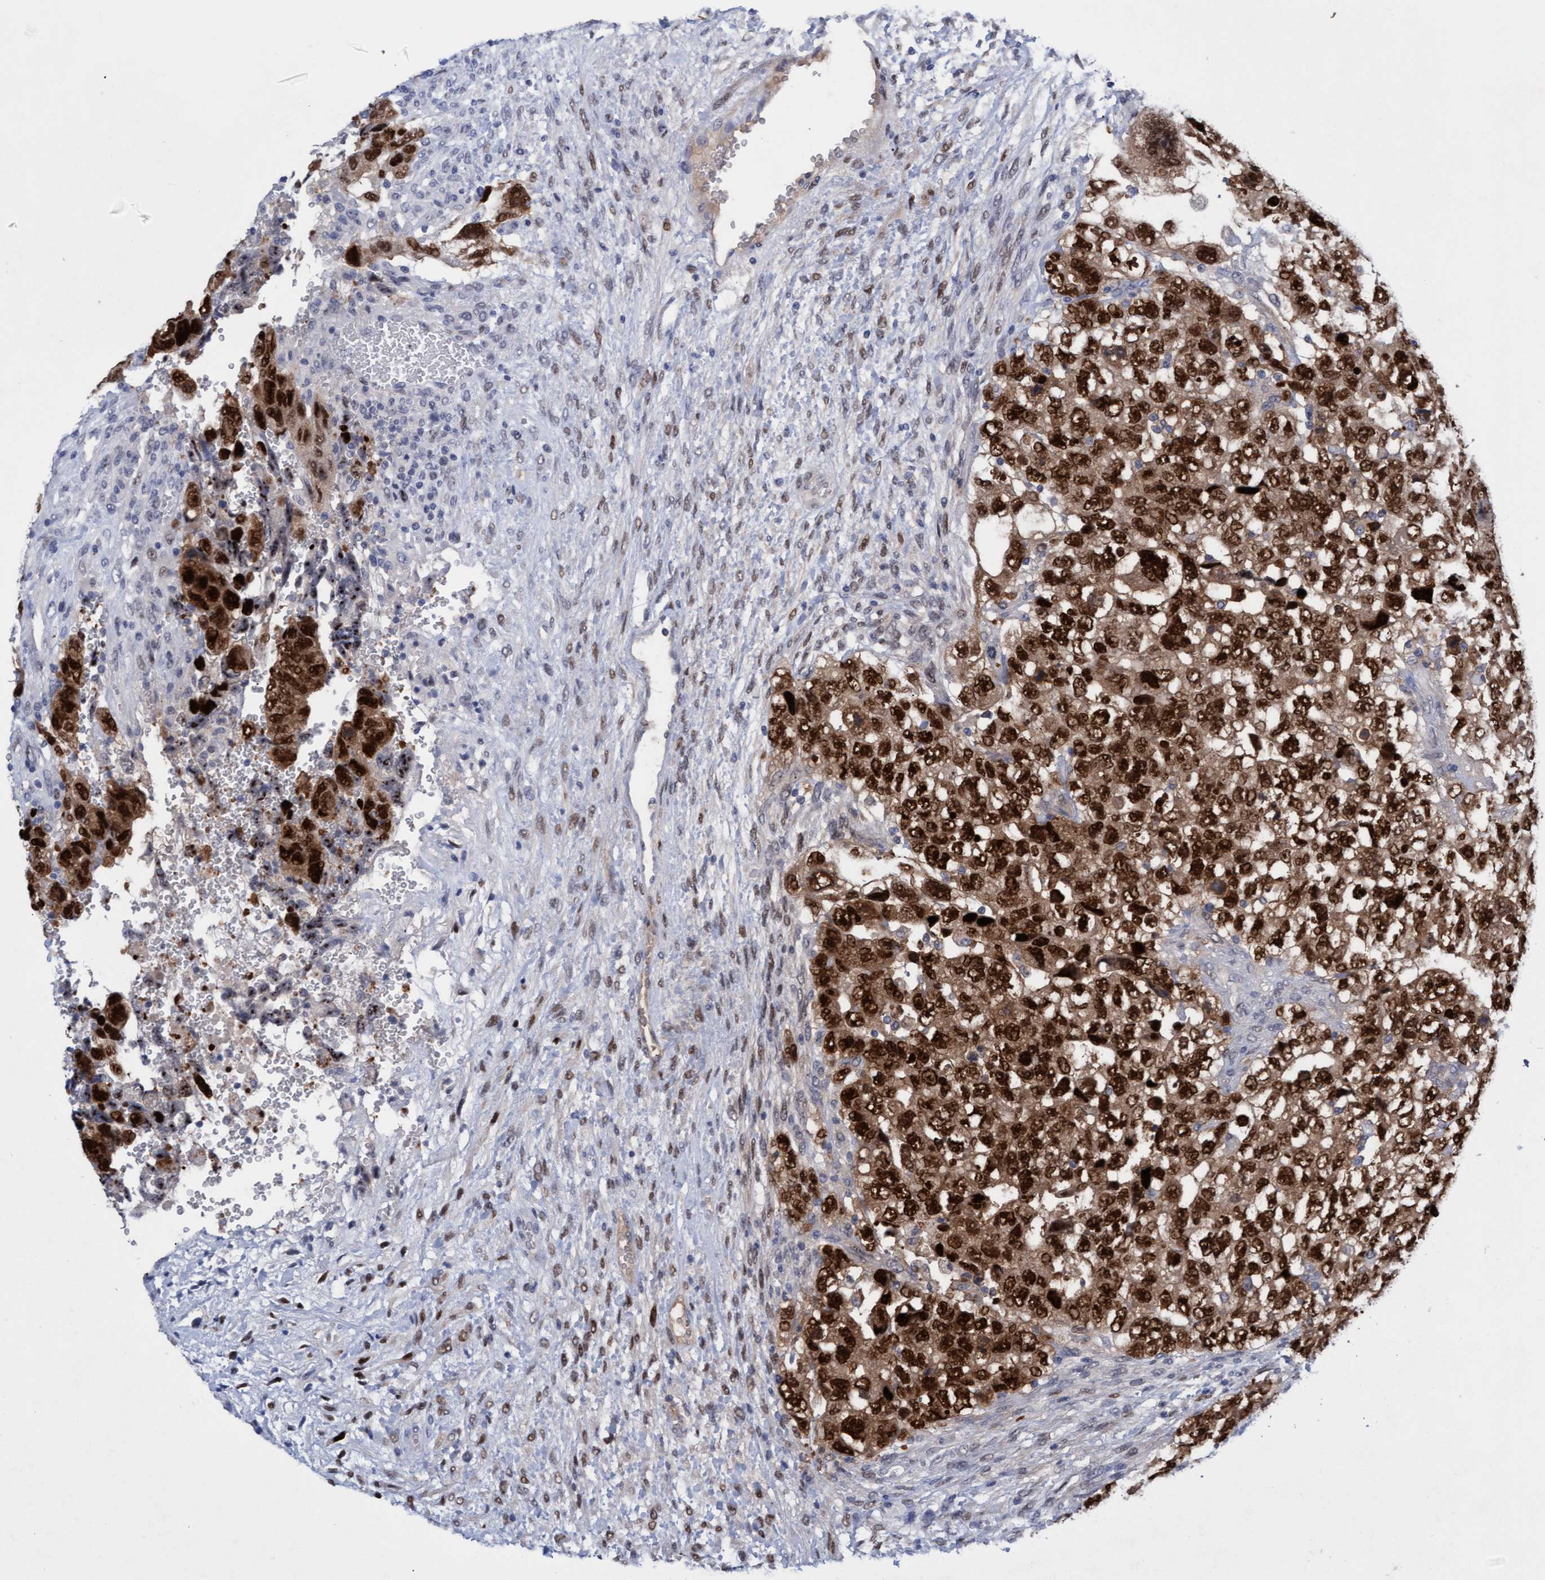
{"staining": {"intensity": "strong", "quantity": ">75%", "location": "cytoplasmic/membranous,nuclear"}, "tissue": "testis cancer", "cell_type": "Tumor cells", "image_type": "cancer", "snomed": [{"axis": "morphology", "description": "Carcinoma, Embryonal, NOS"}, {"axis": "topography", "description": "Testis"}], "caption": "Immunohistochemical staining of human embryonal carcinoma (testis) displays high levels of strong cytoplasmic/membranous and nuclear protein staining in about >75% of tumor cells.", "gene": "PINX1", "patient": {"sex": "male", "age": 36}}